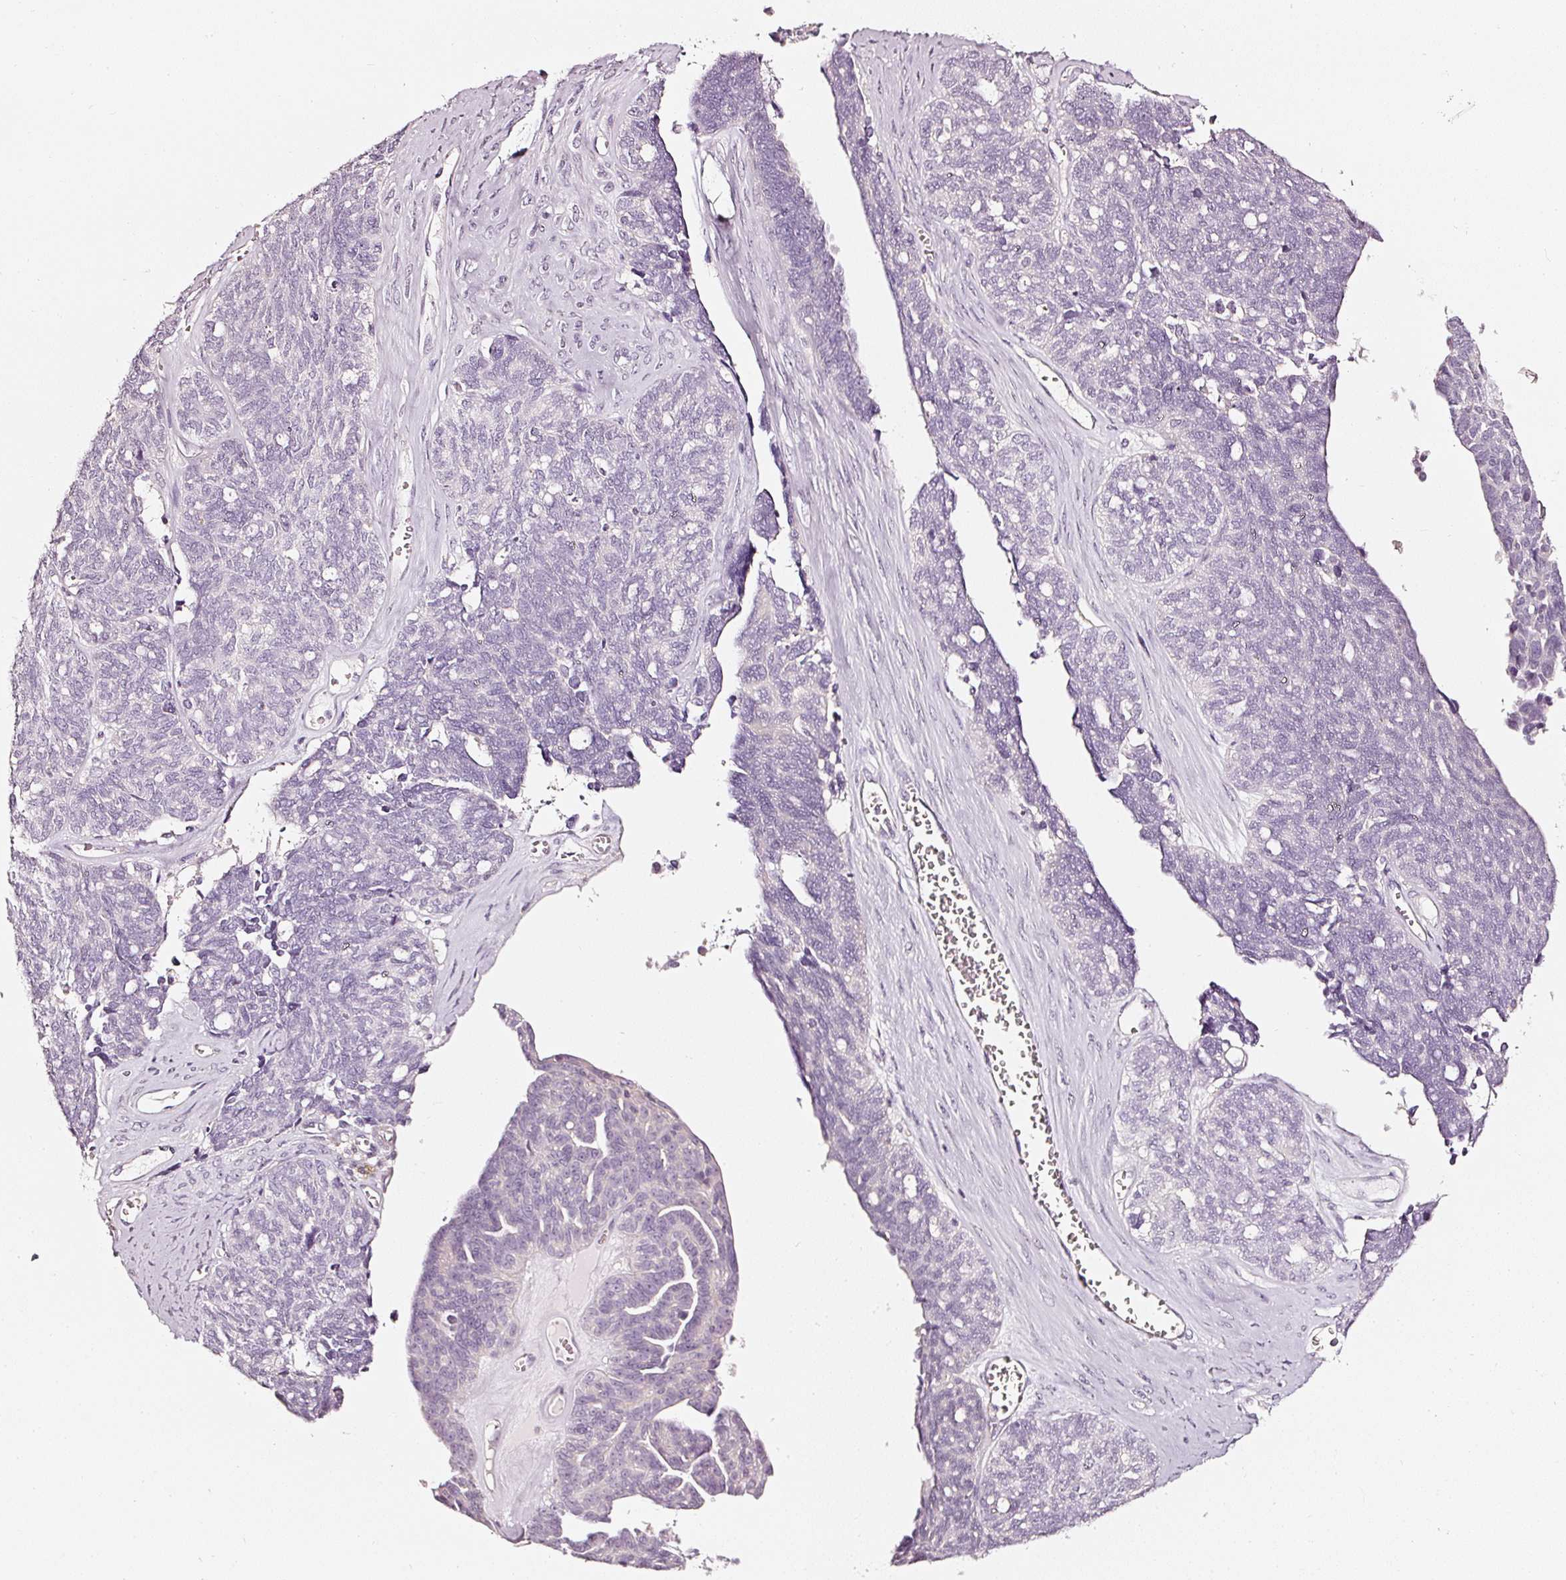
{"staining": {"intensity": "negative", "quantity": "none", "location": "none"}, "tissue": "ovarian cancer", "cell_type": "Tumor cells", "image_type": "cancer", "snomed": [{"axis": "morphology", "description": "Cystadenocarcinoma, serous, NOS"}, {"axis": "topography", "description": "Ovary"}], "caption": "DAB immunohistochemical staining of ovarian serous cystadenocarcinoma reveals no significant expression in tumor cells.", "gene": "CNP", "patient": {"sex": "female", "age": 79}}